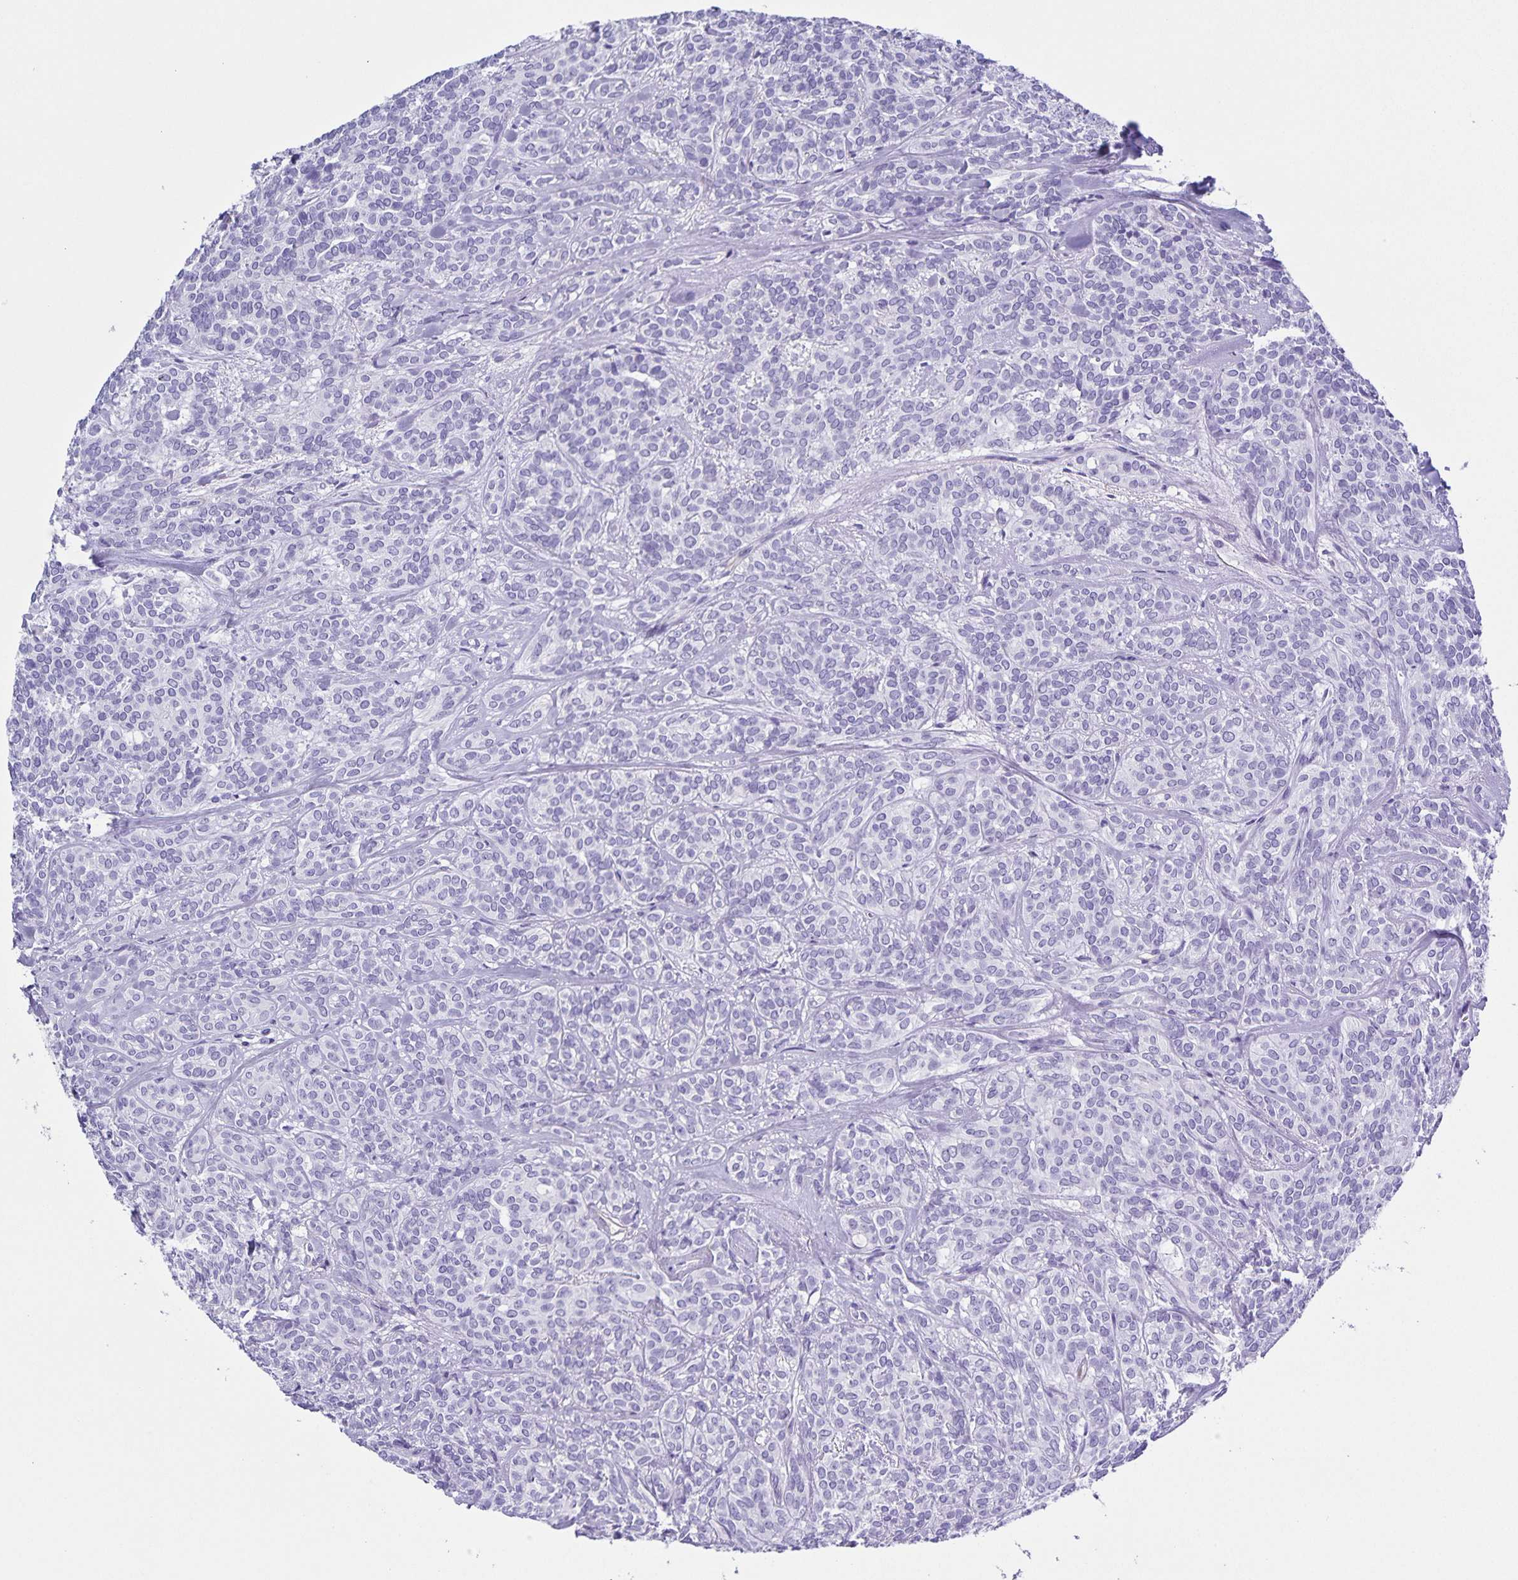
{"staining": {"intensity": "negative", "quantity": "none", "location": "none"}, "tissue": "head and neck cancer", "cell_type": "Tumor cells", "image_type": "cancer", "snomed": [{"axis": "morphology", "description": "Adenocarcinoma, NOS"}, {"axis": "topography", "description": "Head-Neck"}], "caption": "Image shows no protein expression in tumor cells of adenocarcinoma (head and neck) tissue.", "gene": "UBQLN3", "patient": {"sex": "female", "age": 57}}